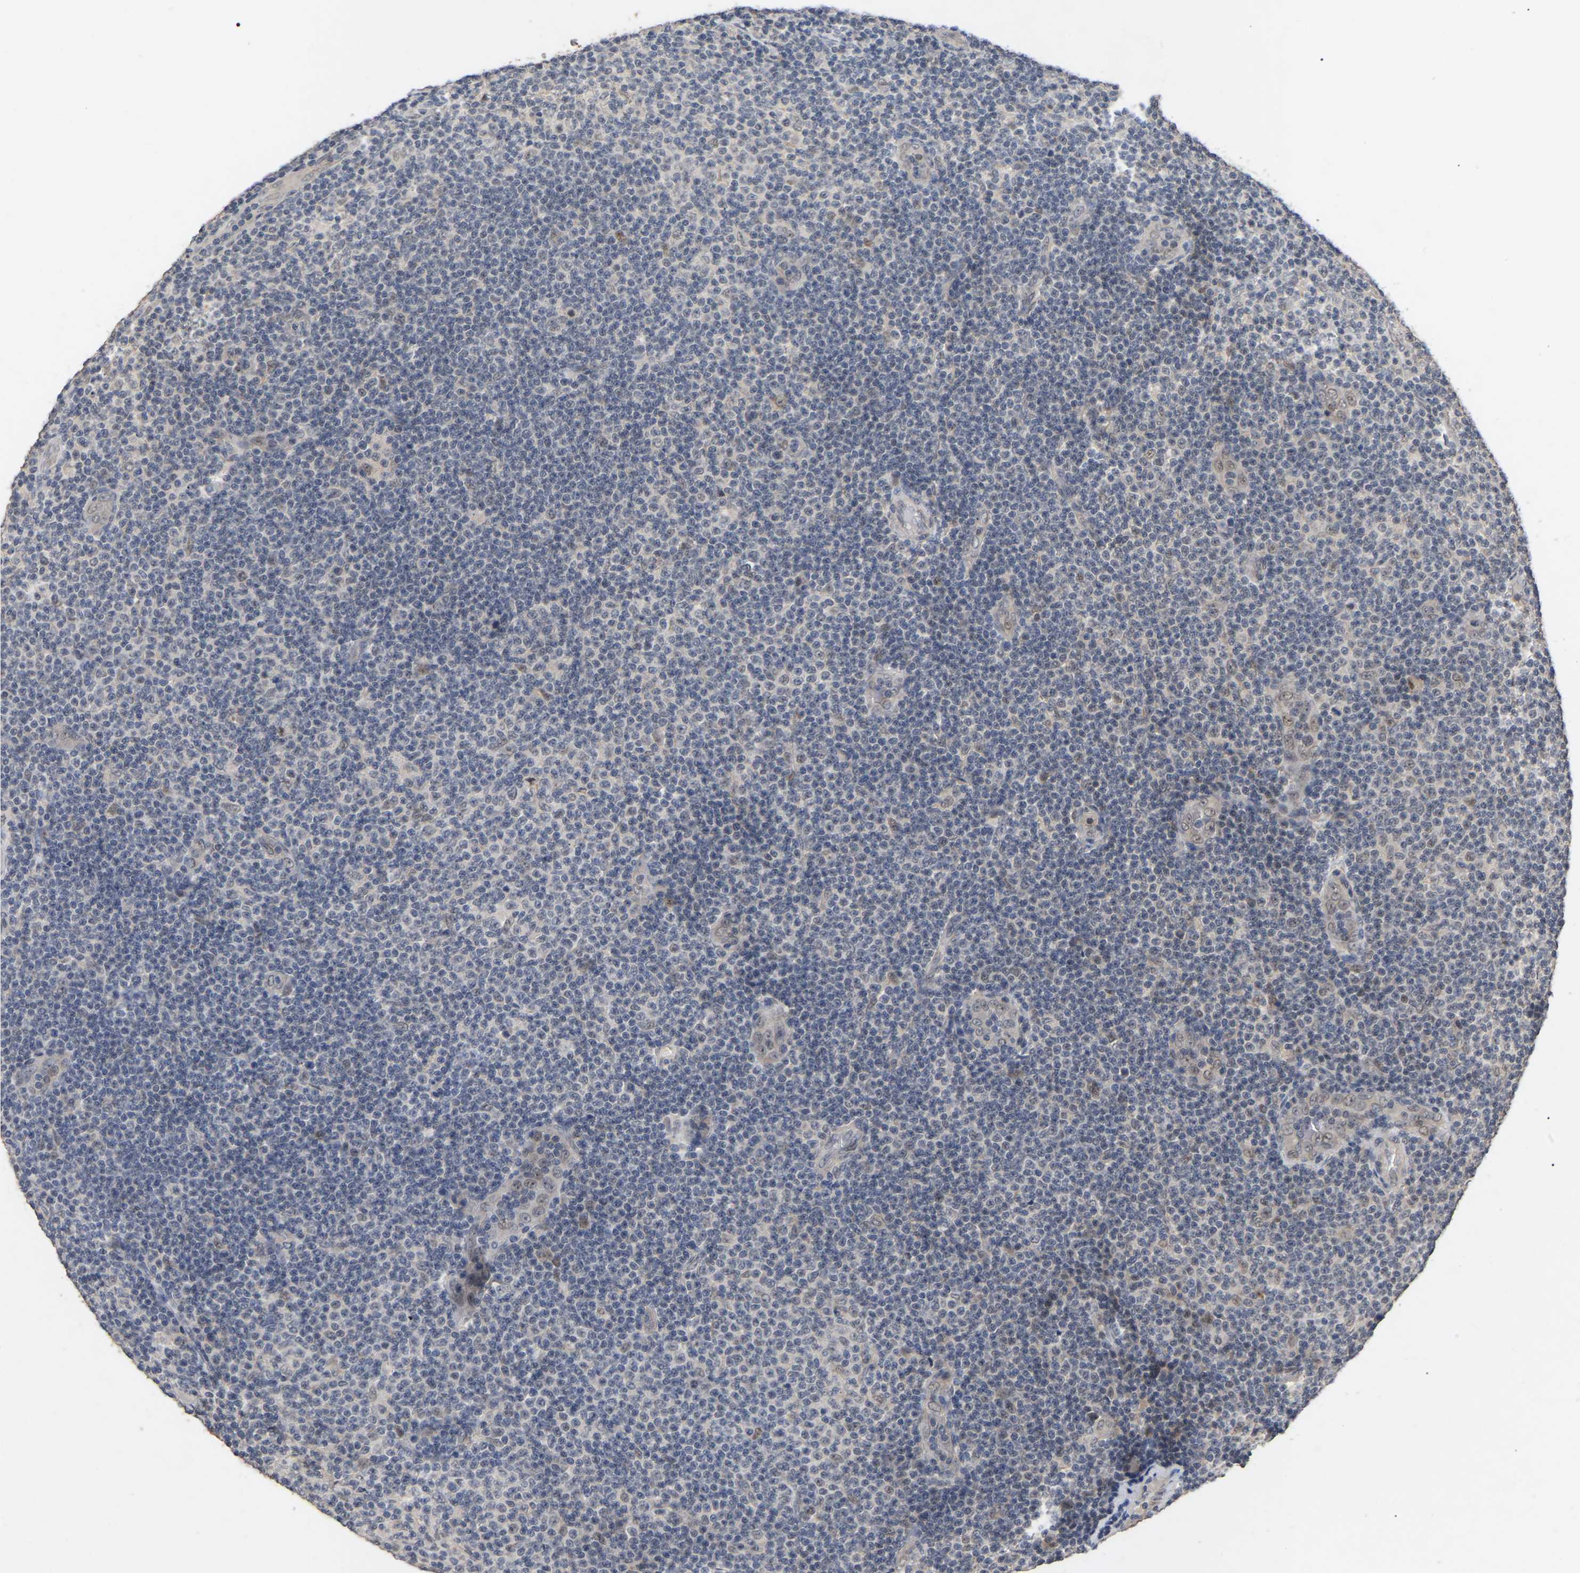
{"staining": {"intensity": "negative", "quantity": "none", "location": "none"}, "tissue": "lymphoma", "cell_type": "Tumor cells", "image_type": "cancer", "snomed": [{"axis": "morphology", "description": "Malignant lymphoma, non-Hodgkin's type, Low grade"}, {"axis": "topography", "description": "Lymph node"}], "caption": "Protein analysis of malignant lymphoma, non-Hodgkin's type (low-grade) shows no significant positivity in tumor cells.", "gene": "JAZF1", "patient": {"sex": "male", "age": 83}}